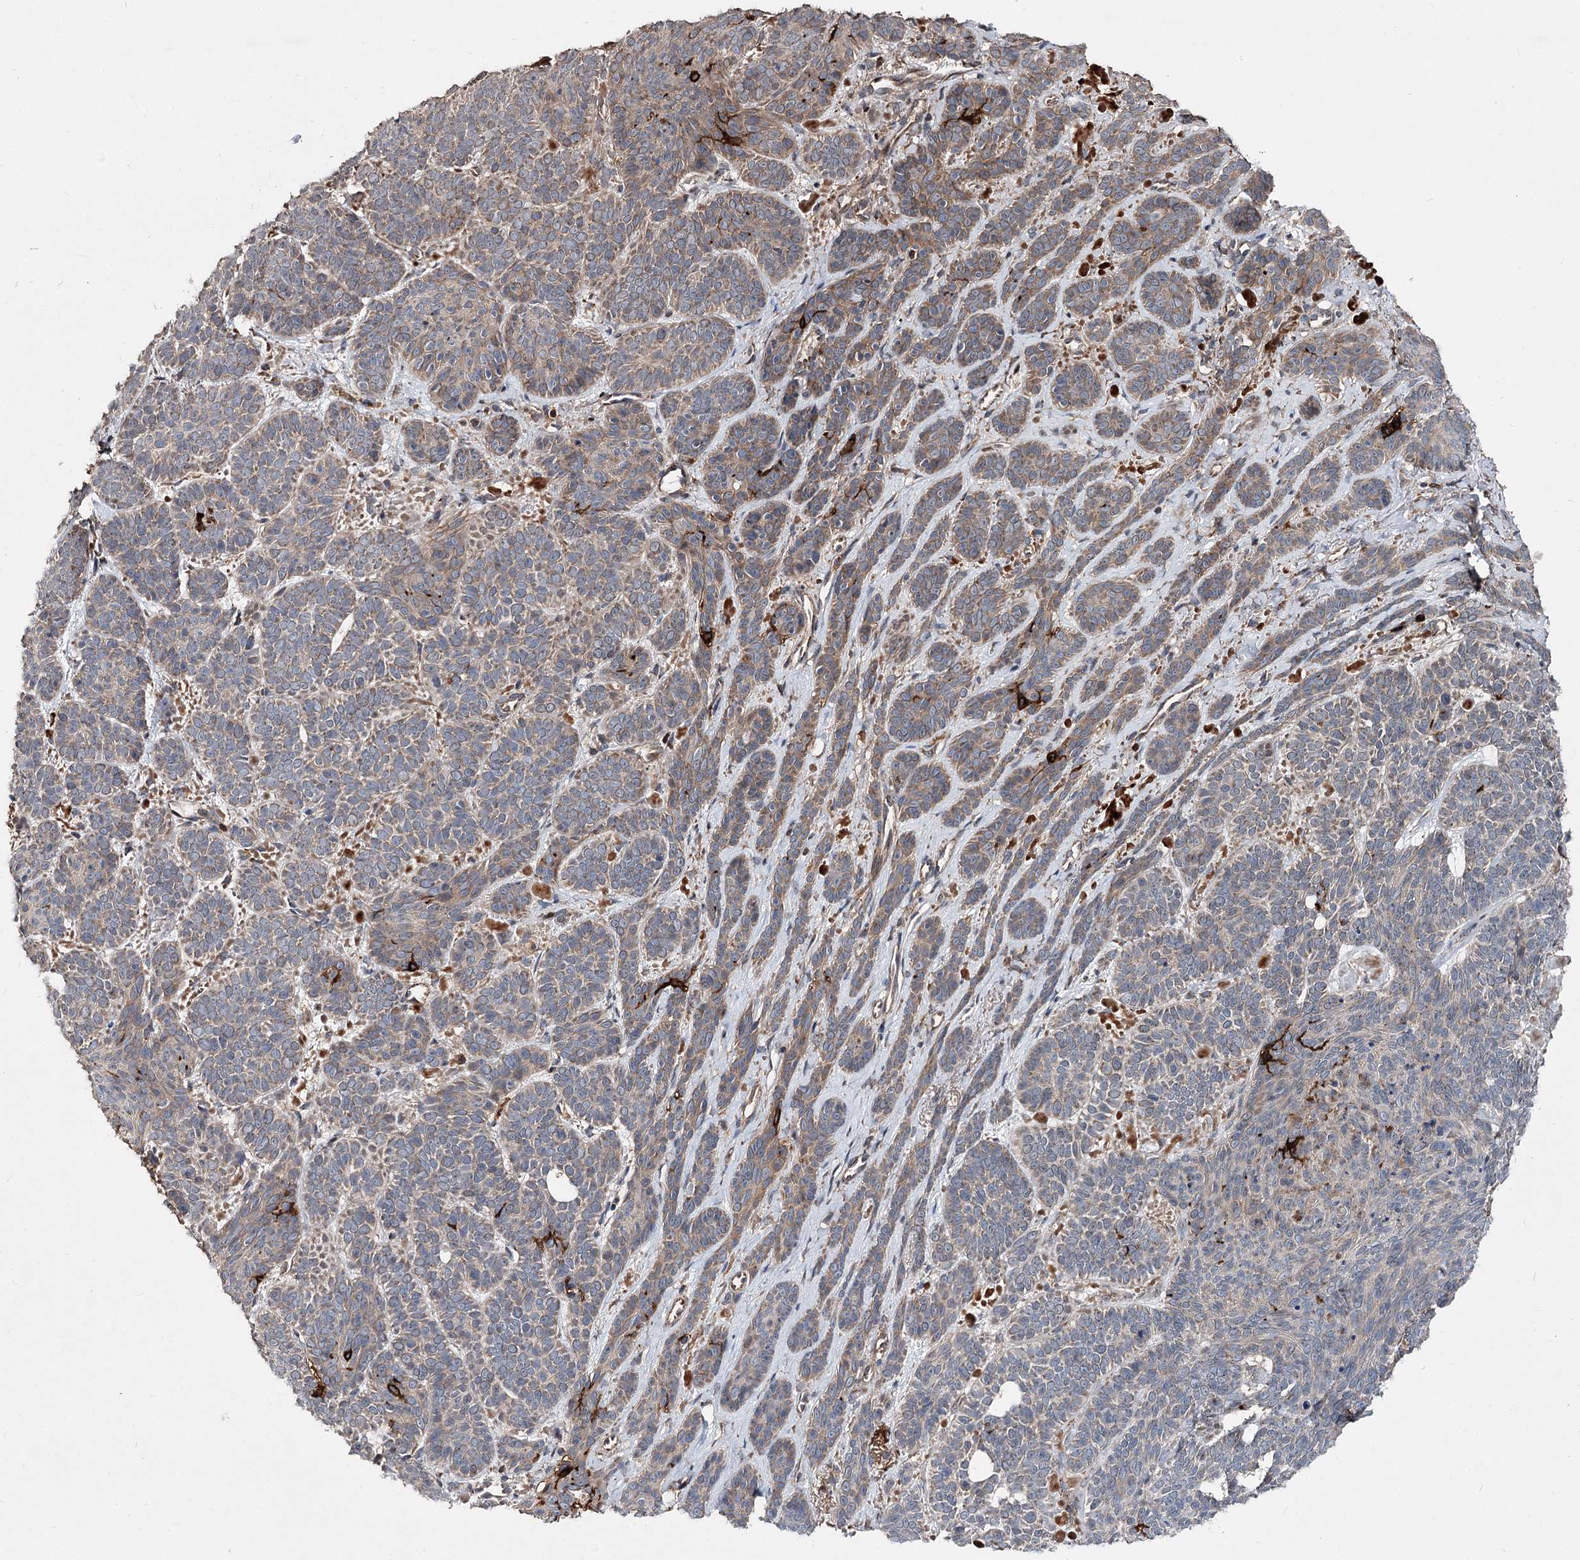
{"staining": {"intensity": "weak", "quantity": ">75%", "location": "cytoplasmic/membranous"}, "tissue": "skin cancer", "cell_type": "Tumor cells", "image_type": "cancer", "snomed": [{"axis": "morphology", "description": "Basal cell carcinoma"}, {"axis": "topography", "description": "Skin"}], "caption": "Tumor cells exhibit weak cytoplasmic/membranous positivity in approximately >75% of cells in skin cancer.", "gene": "MINDY3", "patient": {"sex": "male", "age": 85}}